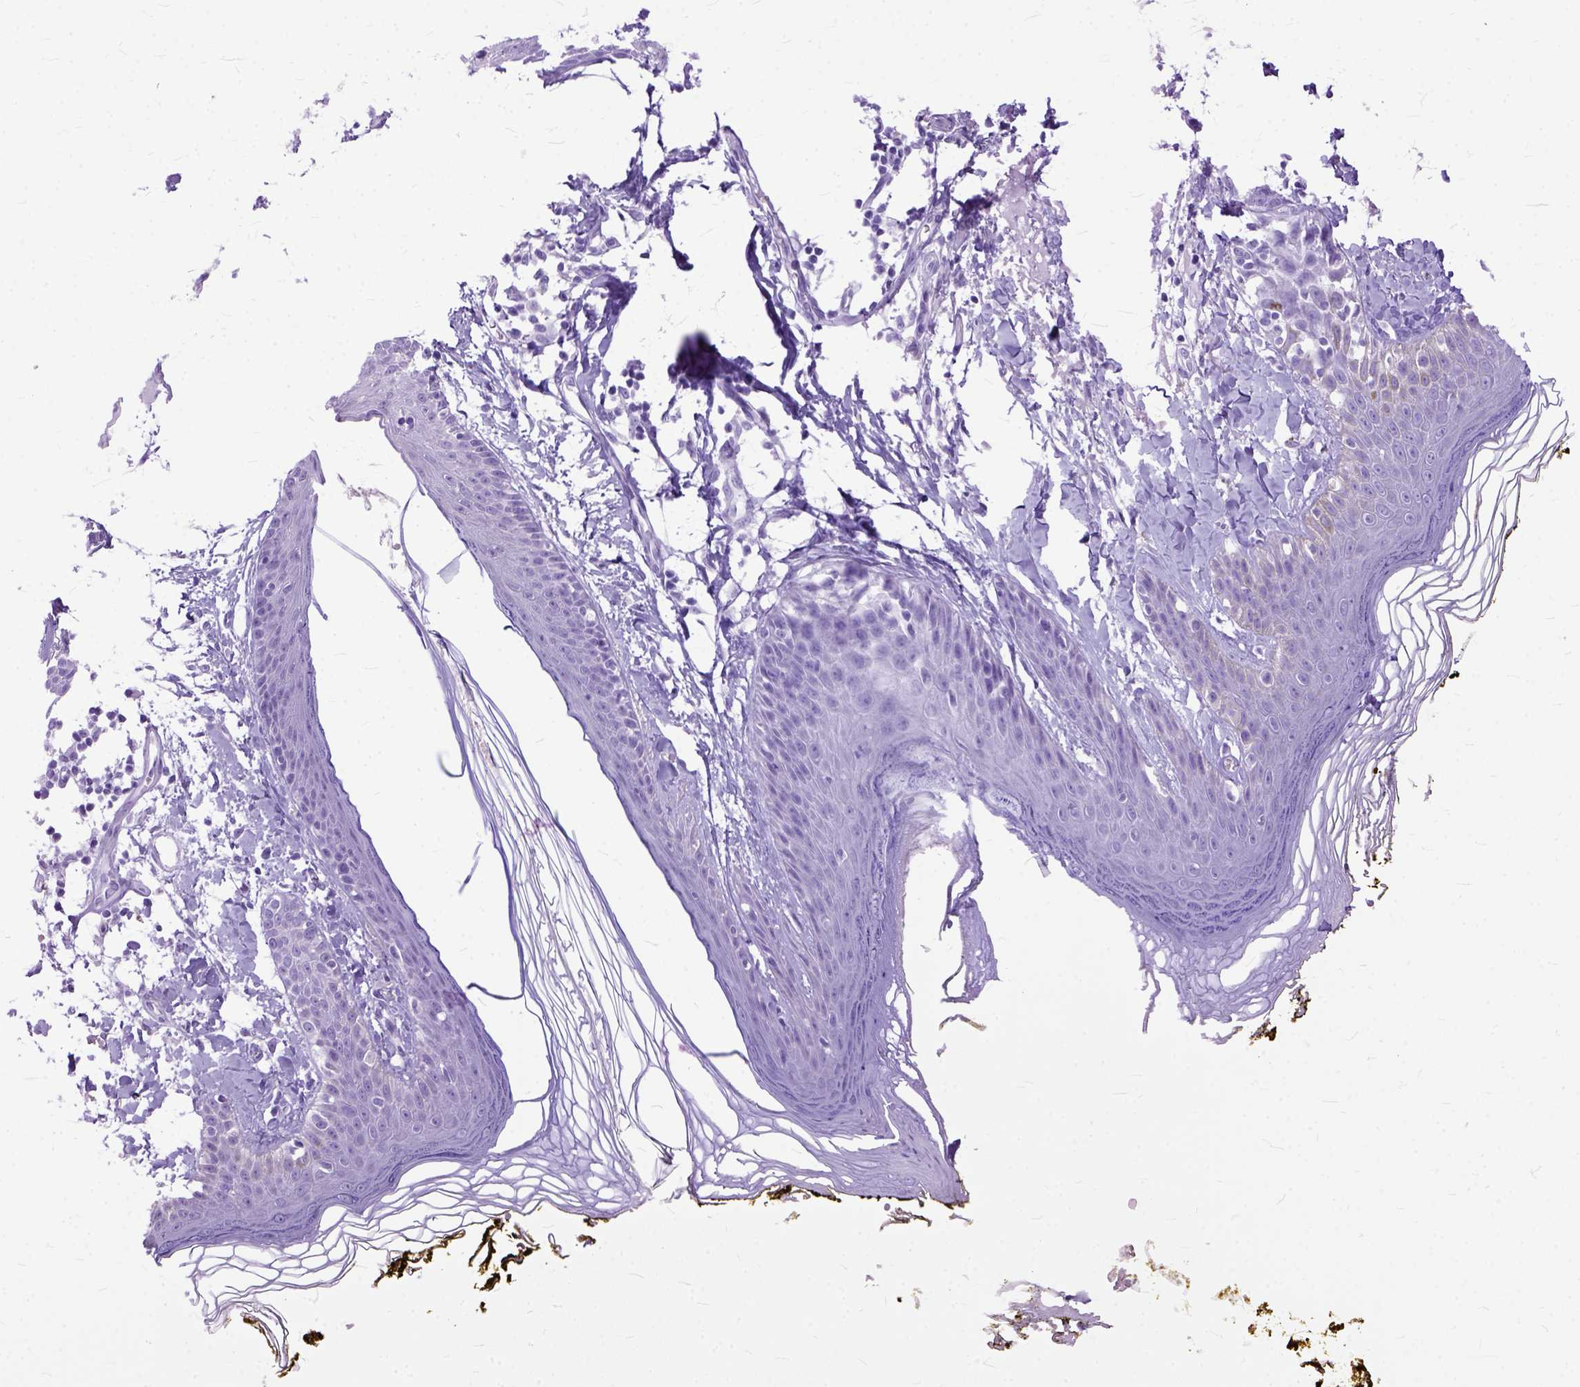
{"staining": {"intensity": "negative", "quantity": "none", "location": "none"}, "tissue": "skin", "cell_type": "Fibroblasts", "image_type": "normal", "snomed": [{"axis": "morphology", "description": "Normal tissue, NOS"}, {"axis": "topography", "description": "Skin"}], "caption": "A high-resolution histopathology image shows immunohistochemistry (IHC) staining of benign skin, which shows no significant staining in fibroblasts. (DAB (3,3'-diaminobenzidine) immunohistochemistry (IHC), high magnification).", "gene": "GNGT1", "patient": {"sex": "male", "age": 76}}